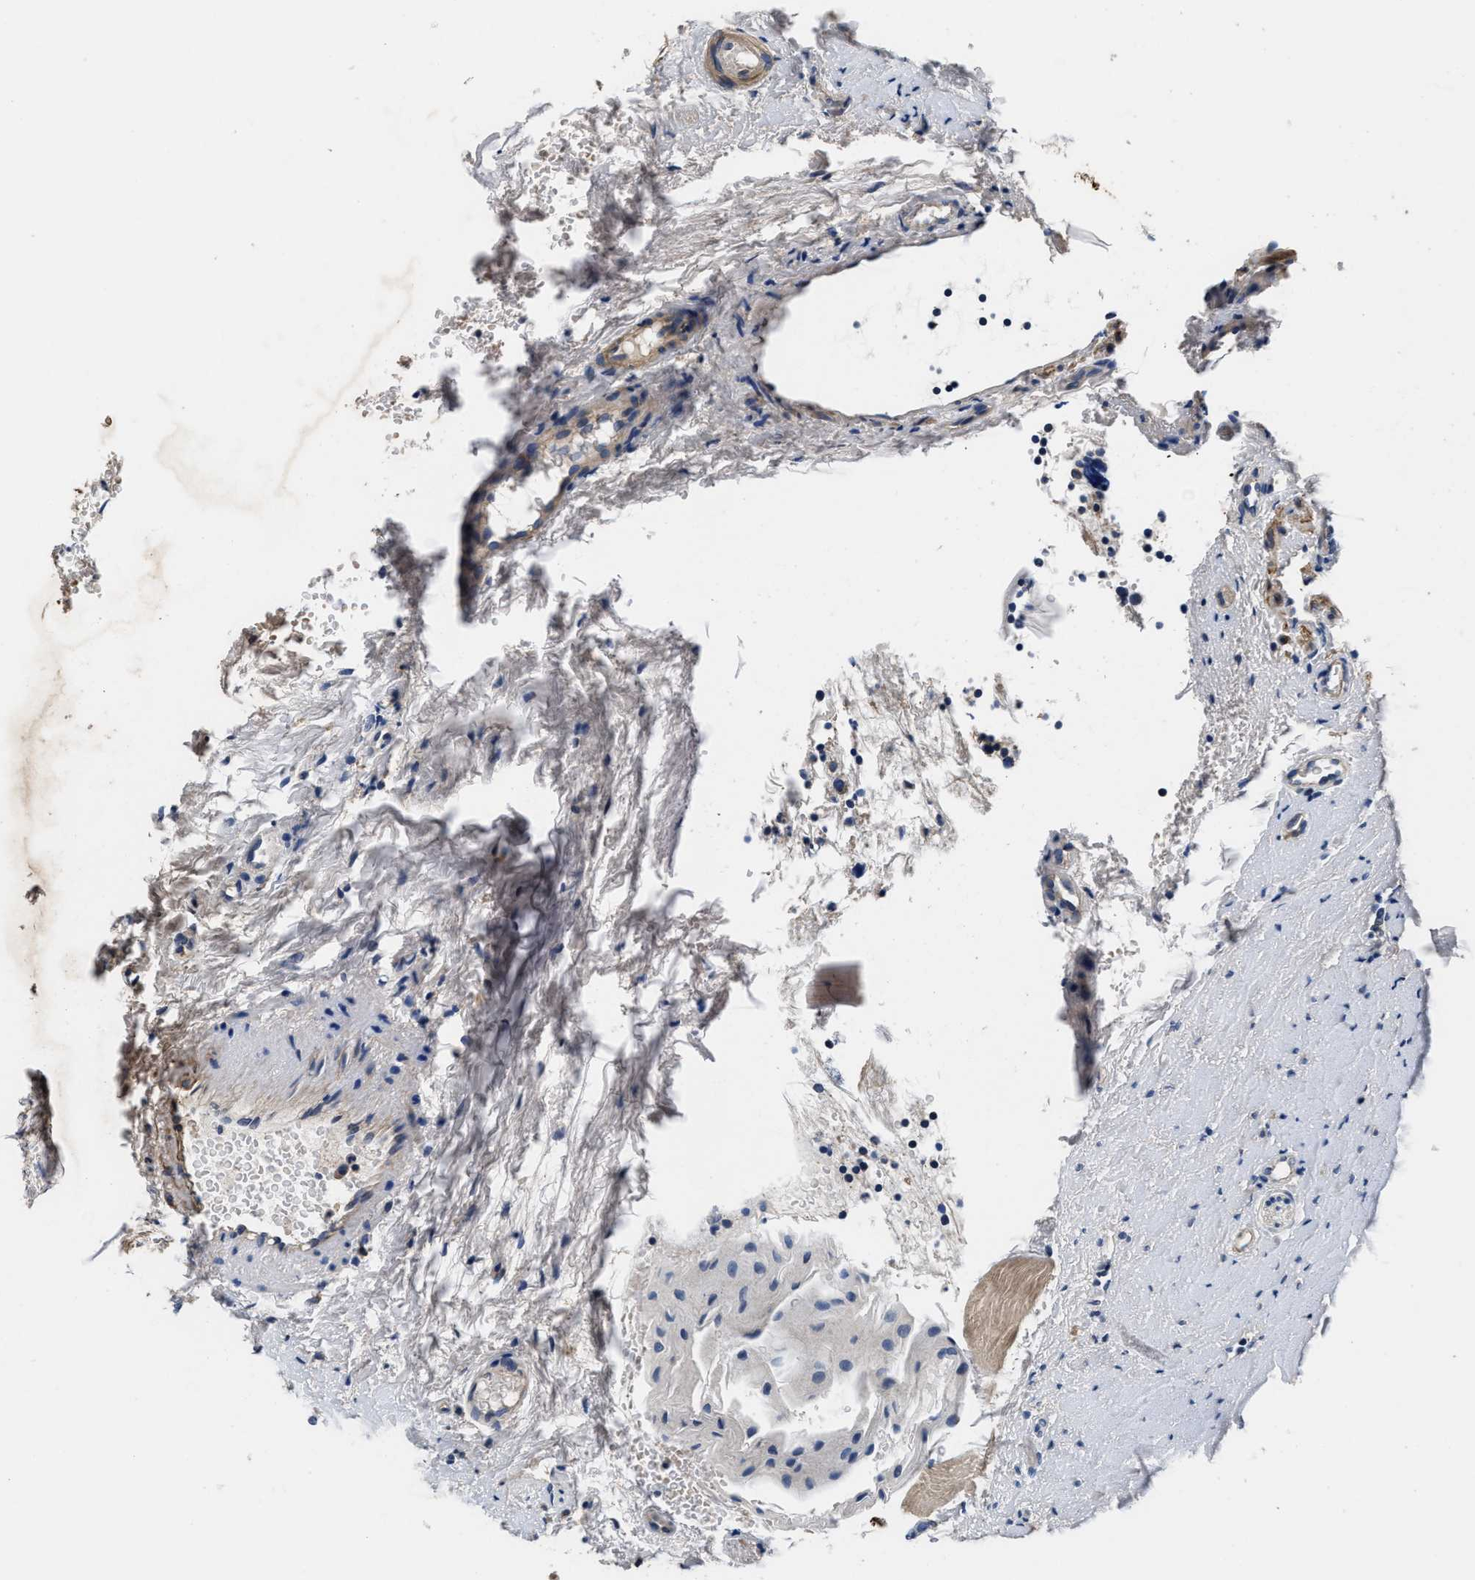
{"staining": {"intensity": "negative", "quantity": "none", "location": "none"}, "tissue": "tonsil", "cell_type": "Germinal center cells", "image_type": "normal", "snomed": [{"axis": "morphology", "description": "Normal tissue, NOS"}, {"axis": "topography", "description": "Tonsil"}], "caption": "The image exhibits no staining of germinal center cells in normal tonsil.", "gene": "ANKIB1", "patient": {"sex": "female", "age": 19}}